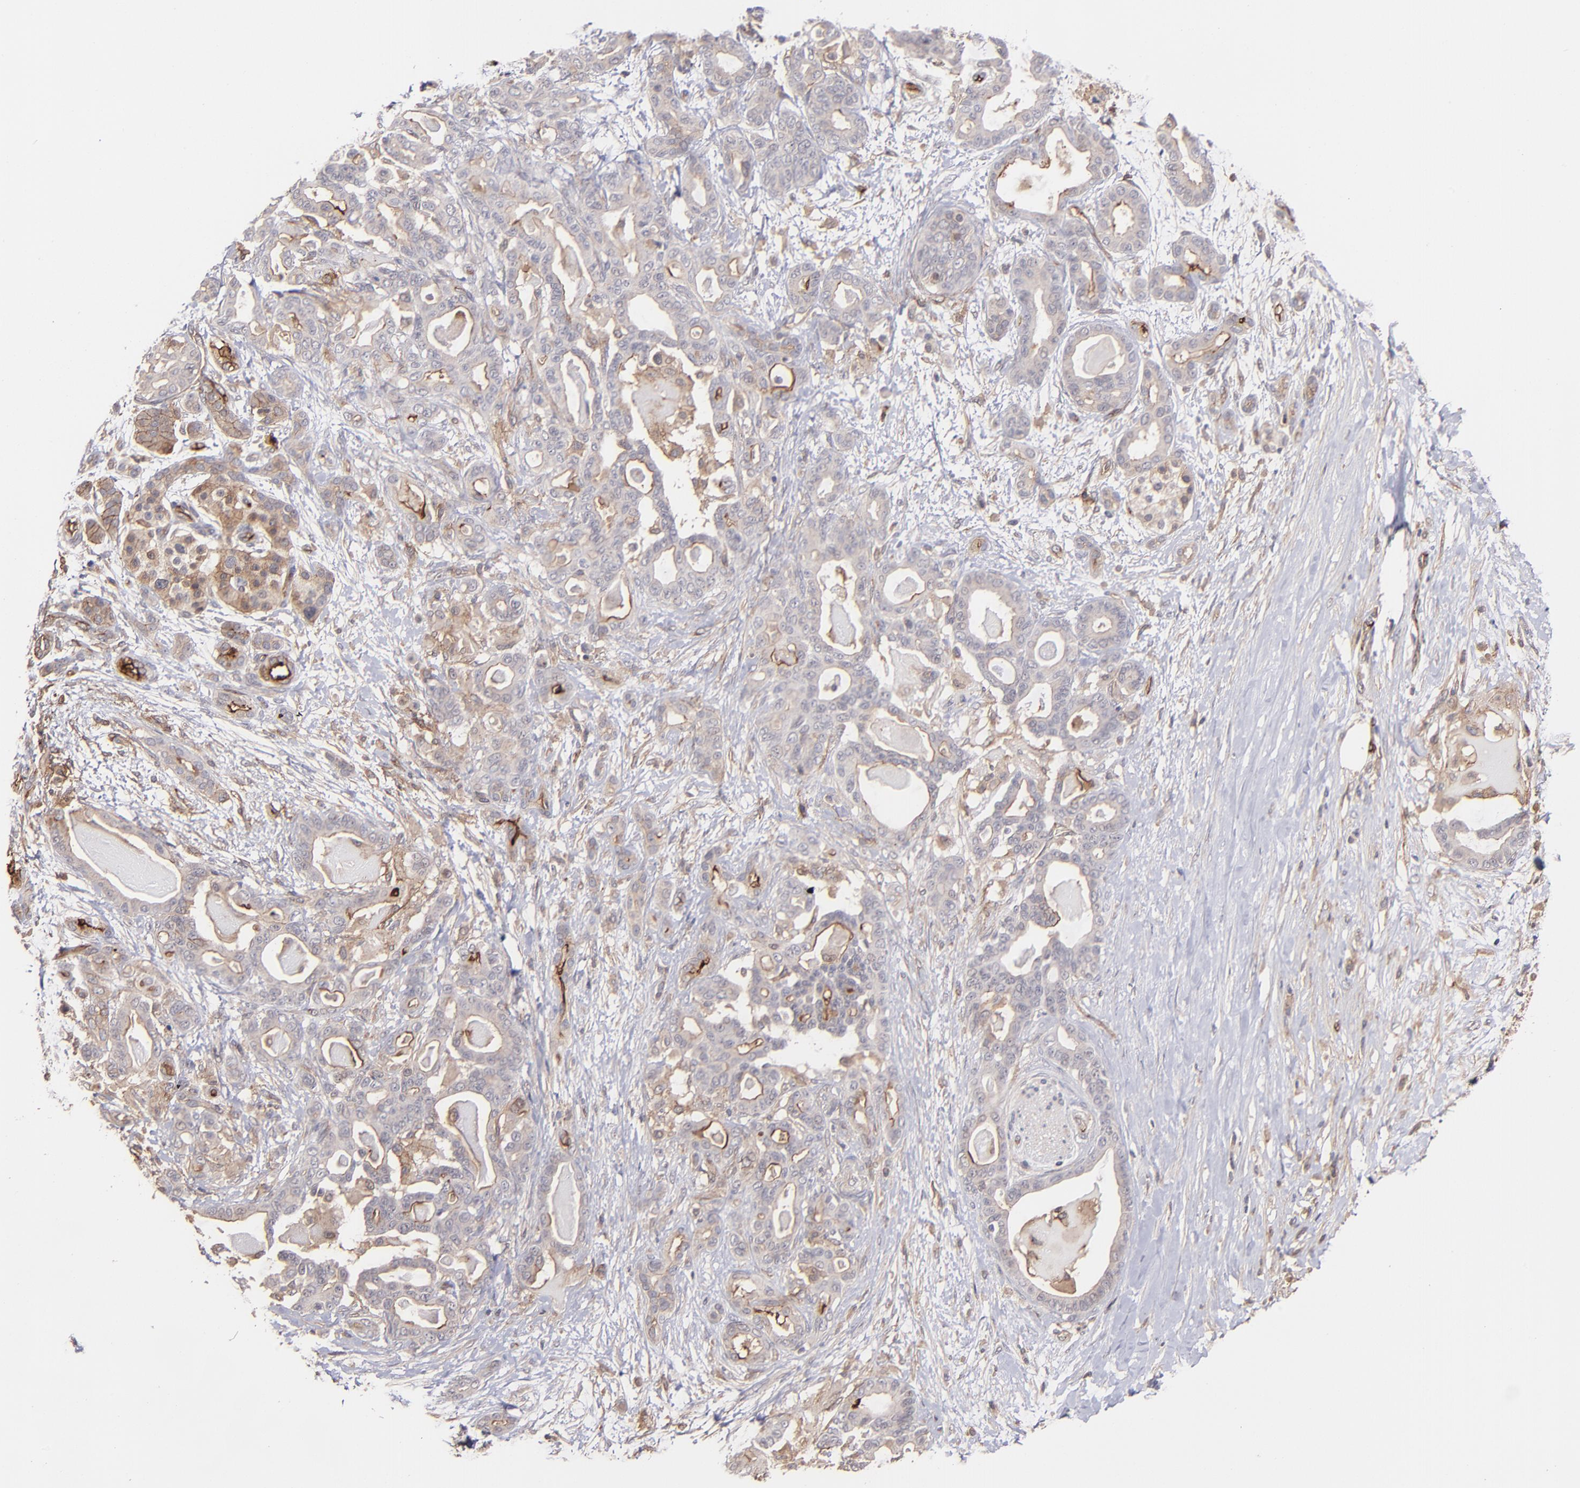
{"staining": {"intensity": "weak", "quantity": "<25%", "location": "cytoplasmic/membranous"}, "tissue": "pancreatic cancer", "cell_type": "Tumor cells", "image_type": "cancer", "snomed": [{"axis": "morphology", "description": "Adenocarcinoma, NOS"}, {"axis": "topography", "description": "Pancreas"}], "caption": "Human pancreatic cancer (adenocarcinoma) stained for a protein using IHC exhibits no positivity in tumor cells.", "gene": "ICAM1", "patient": {"sex": "male", "age": 63}}